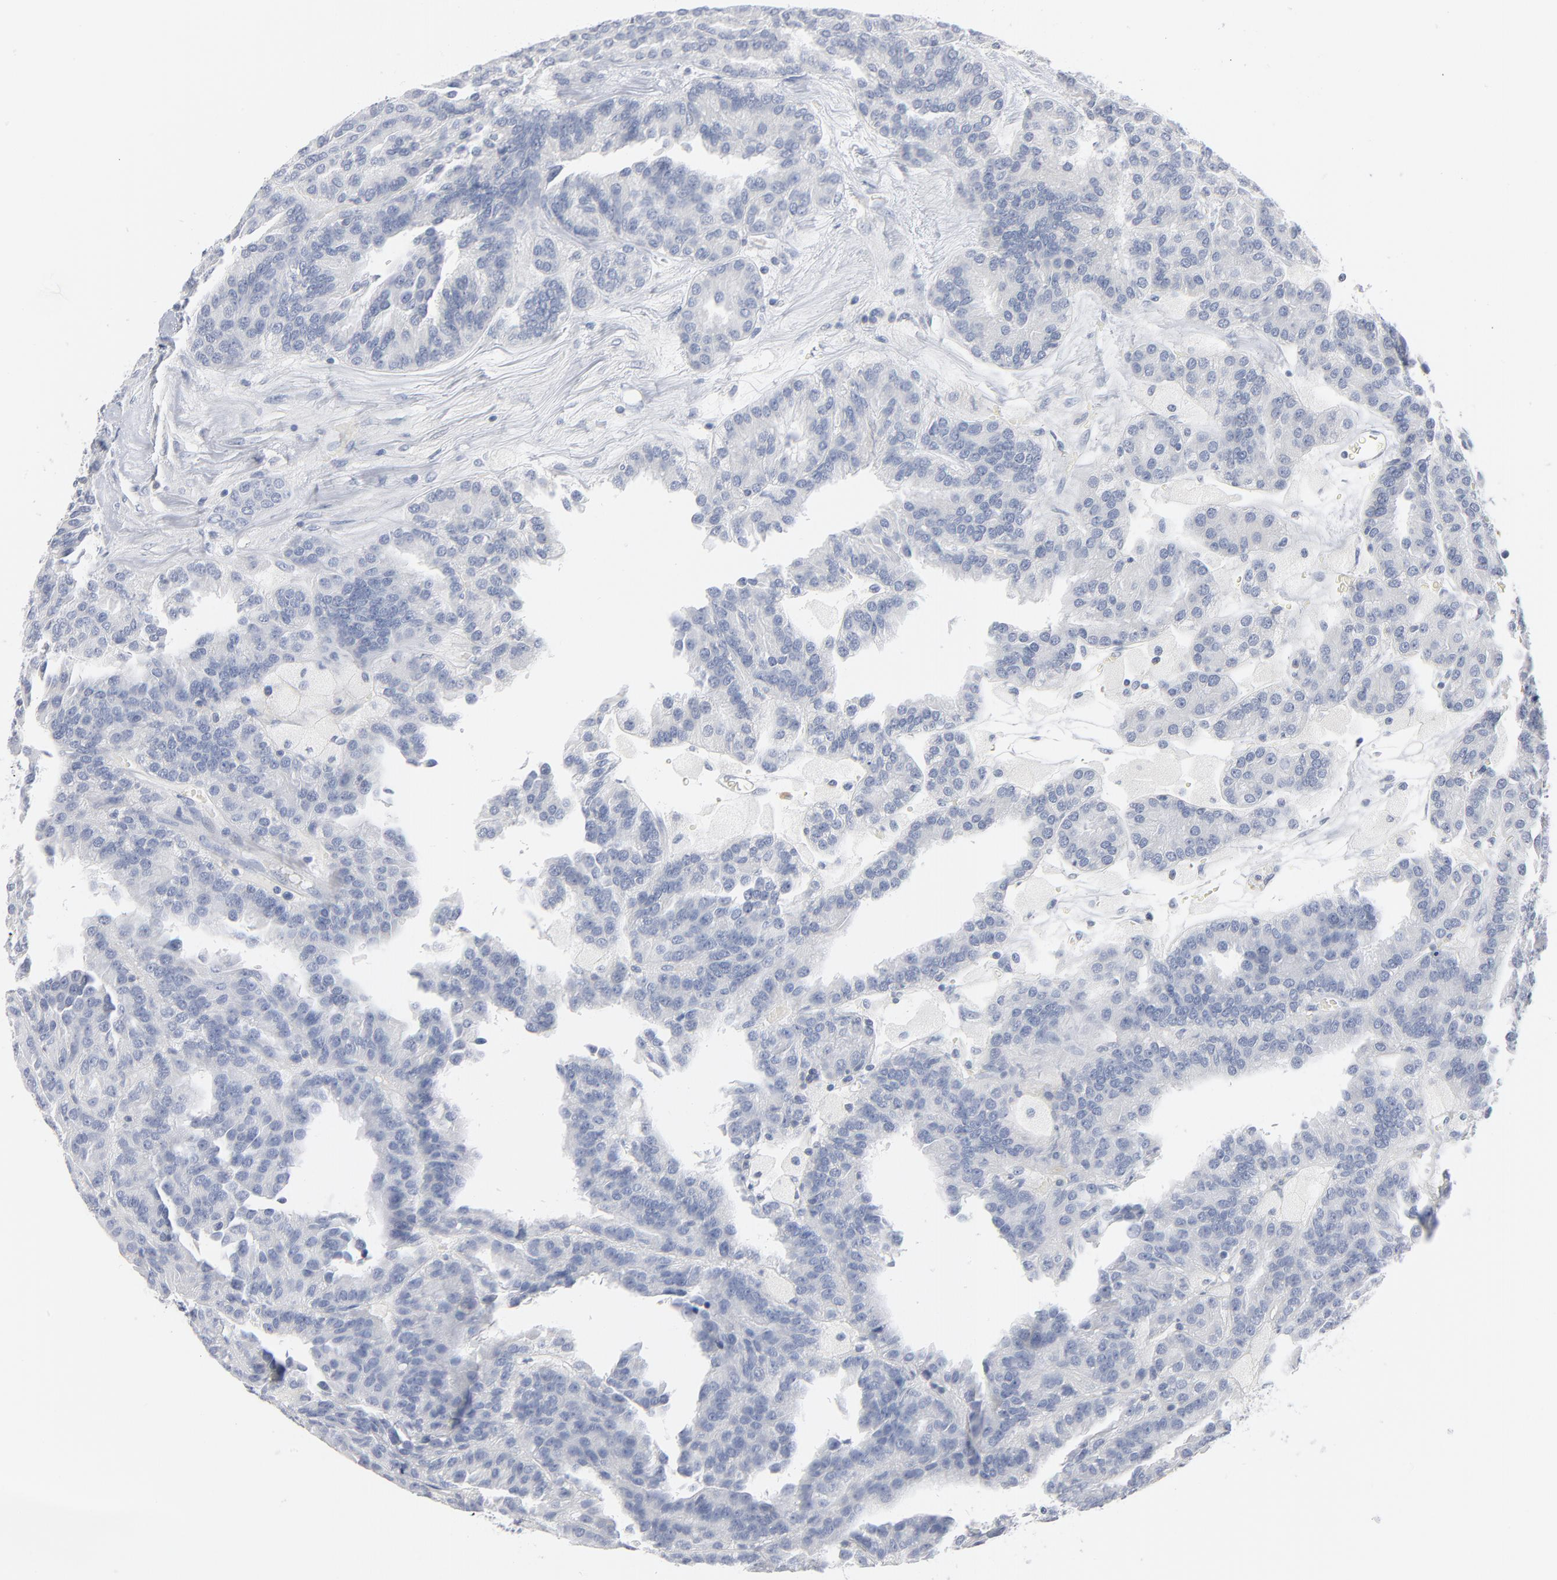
{"staining": {"intensity": "negative", "quantity": "none", "location": "none"}, "tissue": "renal cancer", "cell_type": "Tumor cells", "image_type": "cancer", "snomed": [{"axis": "morphology", "description": "Adenocarcinoma, NOS"}, {"axis": "topography", "description": "Kidney"}], "caption": "Immunohistochemistry histopathology image of adenocarcinoma (renal) stained for a protein (brown), which exhibits no expression in tumor cells.", "gene": "PTK2B", "patient": {"sex": "male", "age": 46}}